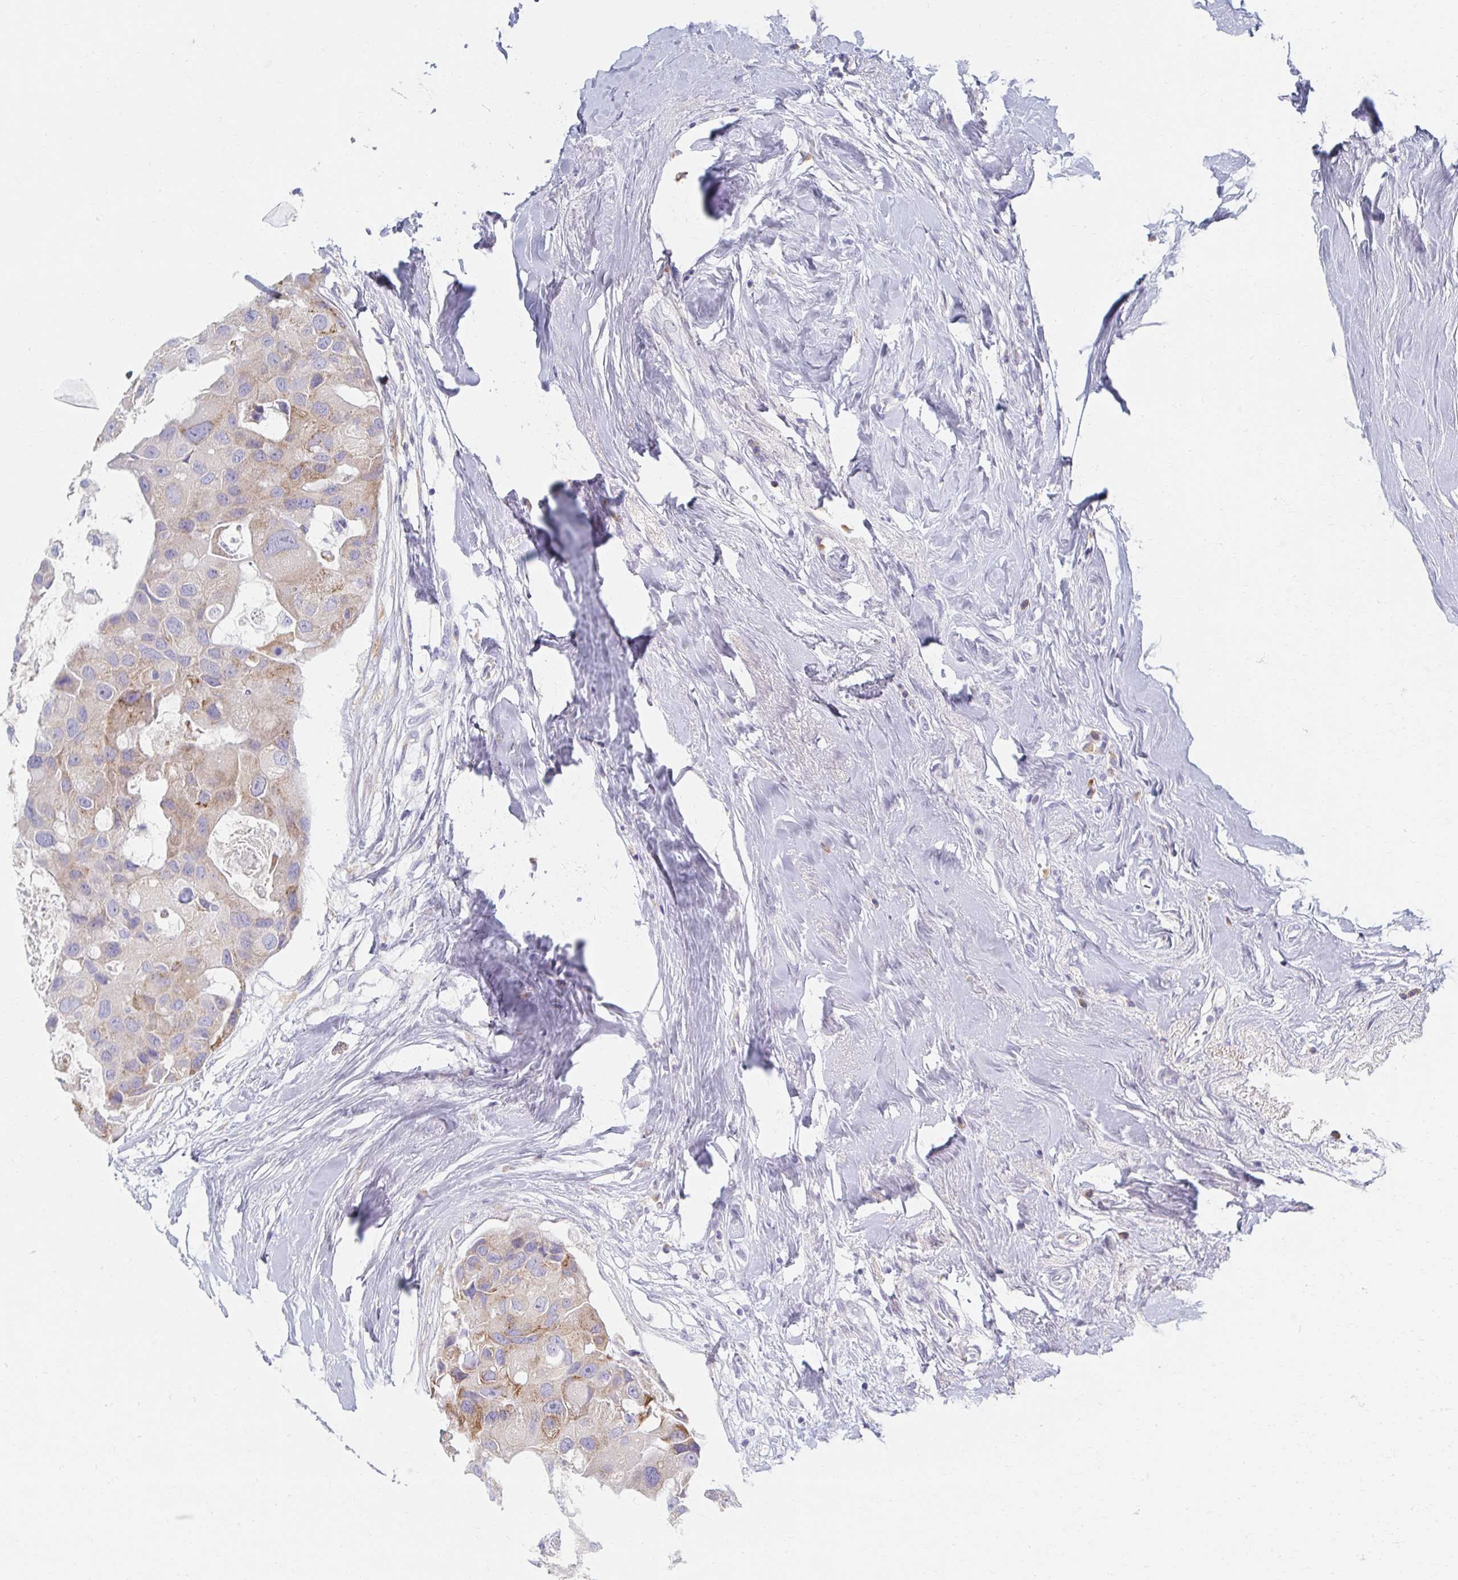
{"staining": {"intensity": "moderate", "quantity": "25%-75%", "location": "cytoplasmic/membranous"}, "tissue": "breast cancer", "cell_type": "Tumor cells", "image_type": "cancer", "snomed": [{"axis": "morphology", "description": "Duct carcinoma"}, {"axis": "topography", "description": "Breast"}], "caption": "Breast cancer (infiltrating ductal carcinoma) was stained to show a protein in brown. There is medium levels of moderate cytoplasmic/membranous staining in approximately 25%-75% of tumor cells.", "gene": "MYLK2", "patient": {"sex": "female", "age": 43}}